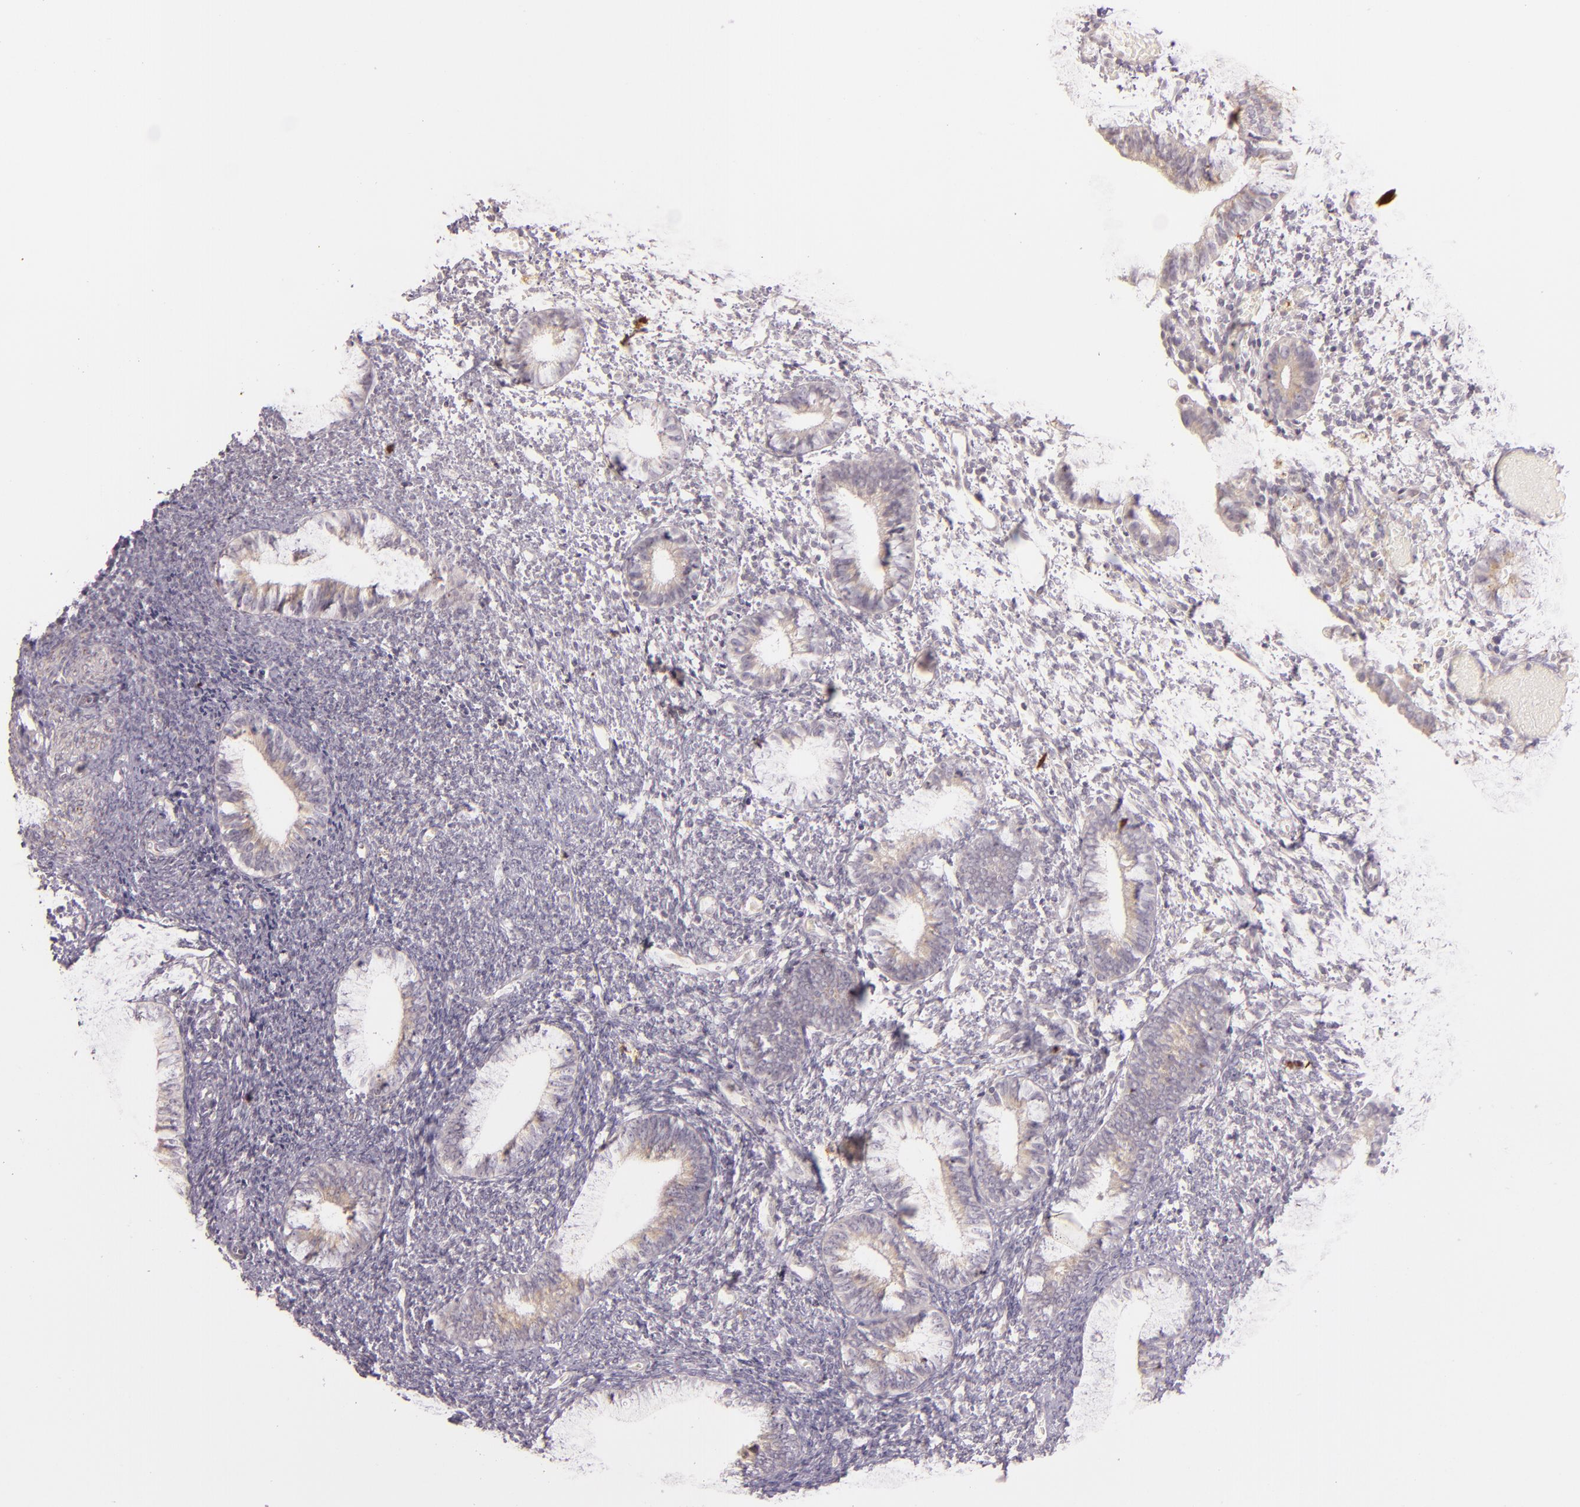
{"staining": {"intensity": "weak", "quantity": "<25%", "location": "cytoplasmic/membranous"}, "tissue": "endometrium", "cell_type": "Cells in endometrial stroma", "image_type": "normal", "snomed": [{"axis": "morphology", "description": "Normal tissue, NOS"}, {"axis": "topography", "description": "Smooth muscle"}, {"axis": "topography", "description": "Endometrium"}], "caption": "IHC image of unremarkable endometrium stained for a protein (brown), which reveals no positivity in cells in endometrial stroma. Brightfield microscopy of IHC stained with DAB (3,3'-diaminobenzidine) (brown) and hematoxylin (blue), captured at high magnification.", "gene": "LGMN", "patient": {"sex": "female", "age": 57}}